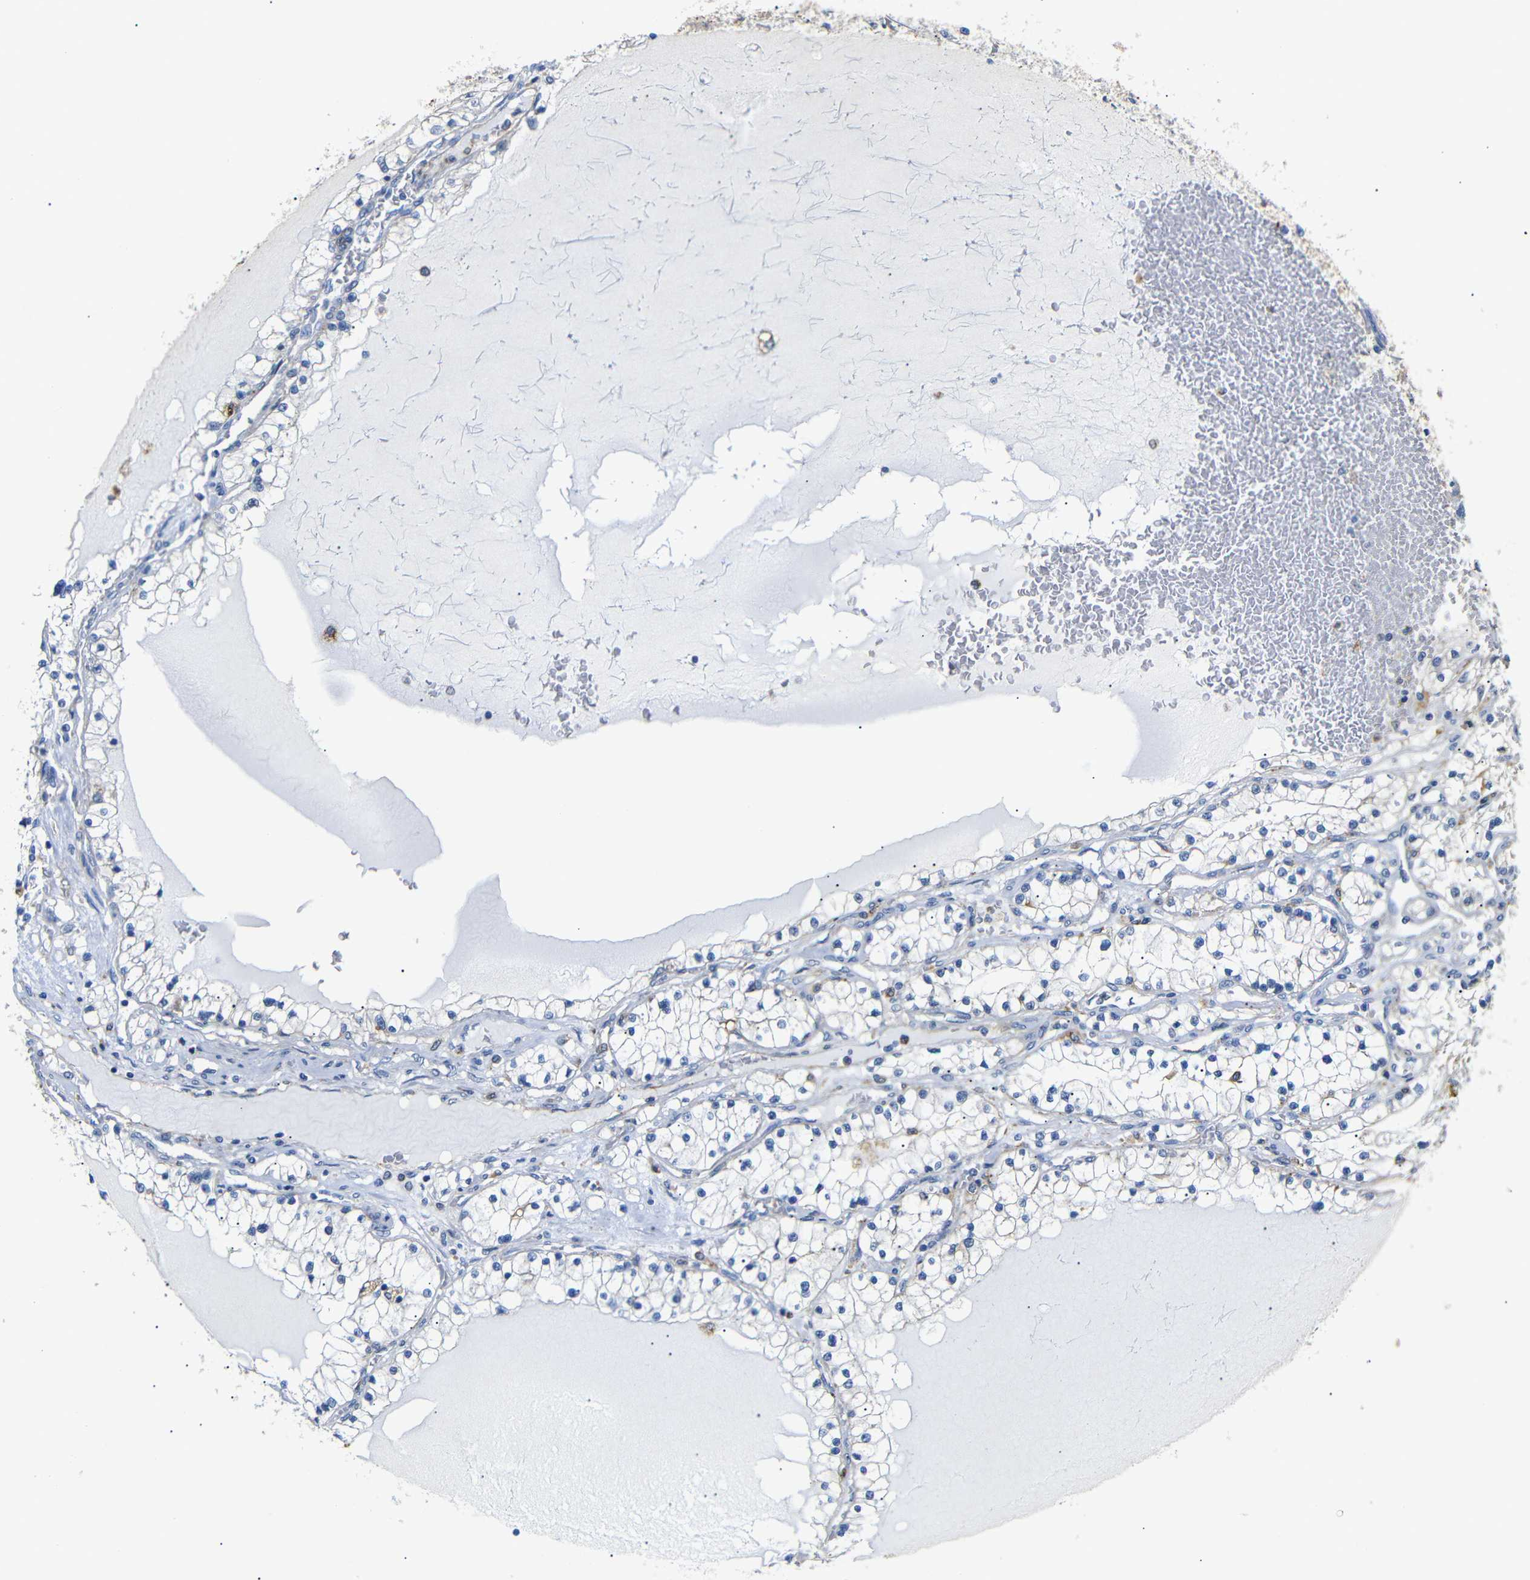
{"staining": {"intensity": "negative", "quantity": "none", "location": "none"}, "tissue": "renal cancer", "cell_type": "Tumor cells", "image_type": "cancer", "snomed": [{"axis": "morphology", "description": "Adenocarcinoma, NOS"}, {"axis": "topography", "description": "Kidney"}], "caption": "IHC histopathology image of human adenocarcinoma (renal) stained for a protein (brown), which reveals no positivity in tumor cells.", "gene": "SDCBP", "patient": {"sex": "male", "age": 68}}